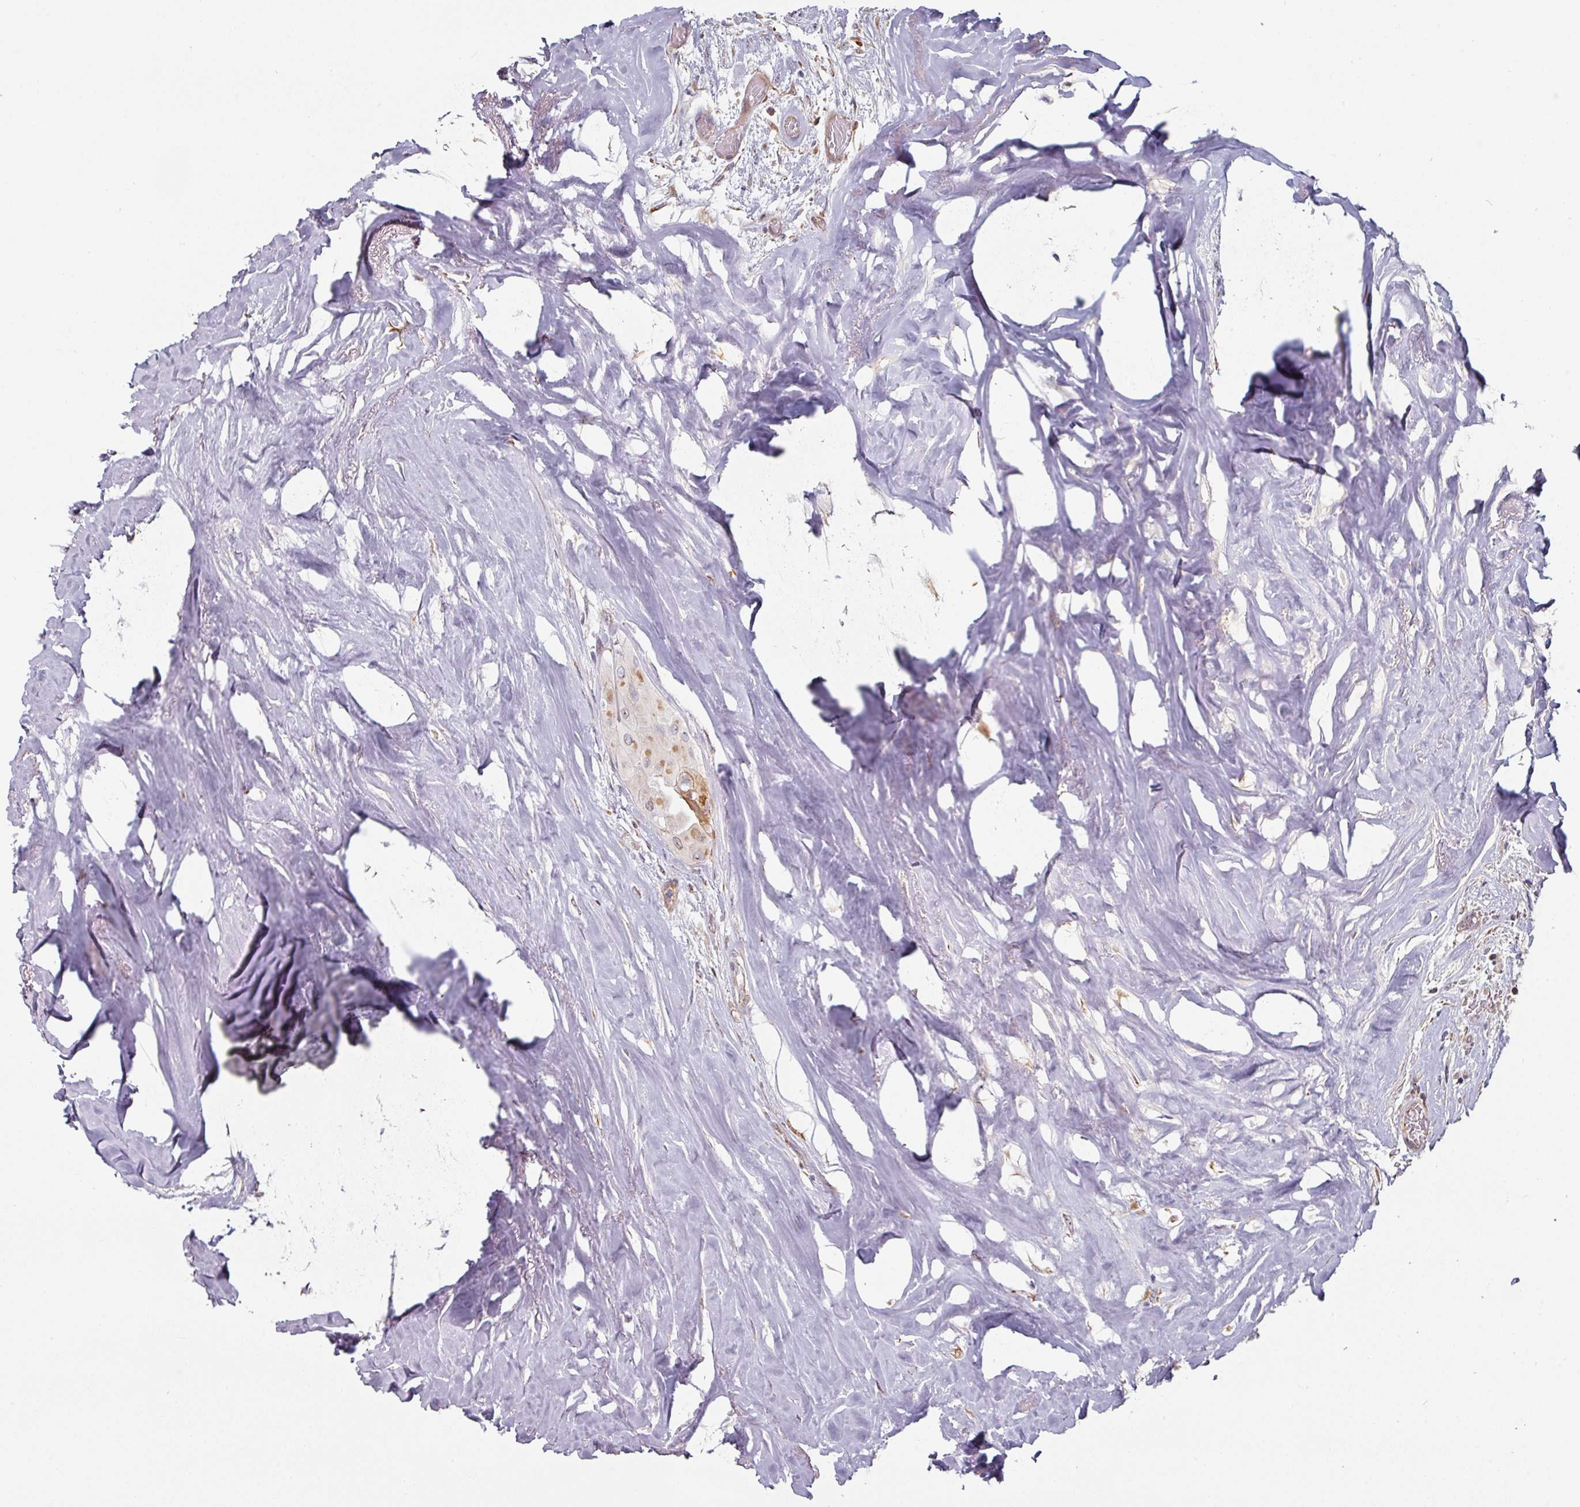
{"staining": {"intensity": "moderate", "quantity": "<25%", "location": "cytoplasmic/membranous"}, "tissue": "thyroid cancer", "cell_type": "Tumor cells", "image_type": "cancer", "snomed": [{"axis": "morphology", "description": "Papillary adenocarcinoma, NOS"}, {"axis": "topography", "description": "Thyroid gland"}], "caption": "Immunohistochemical staining of thyroid cancer displays low levels of moderate cytoplasmic/membranous protein staining in about <25% of tumor cells.", "gene": "CEP78", "patient": {"sex": "female", "age": 59}}